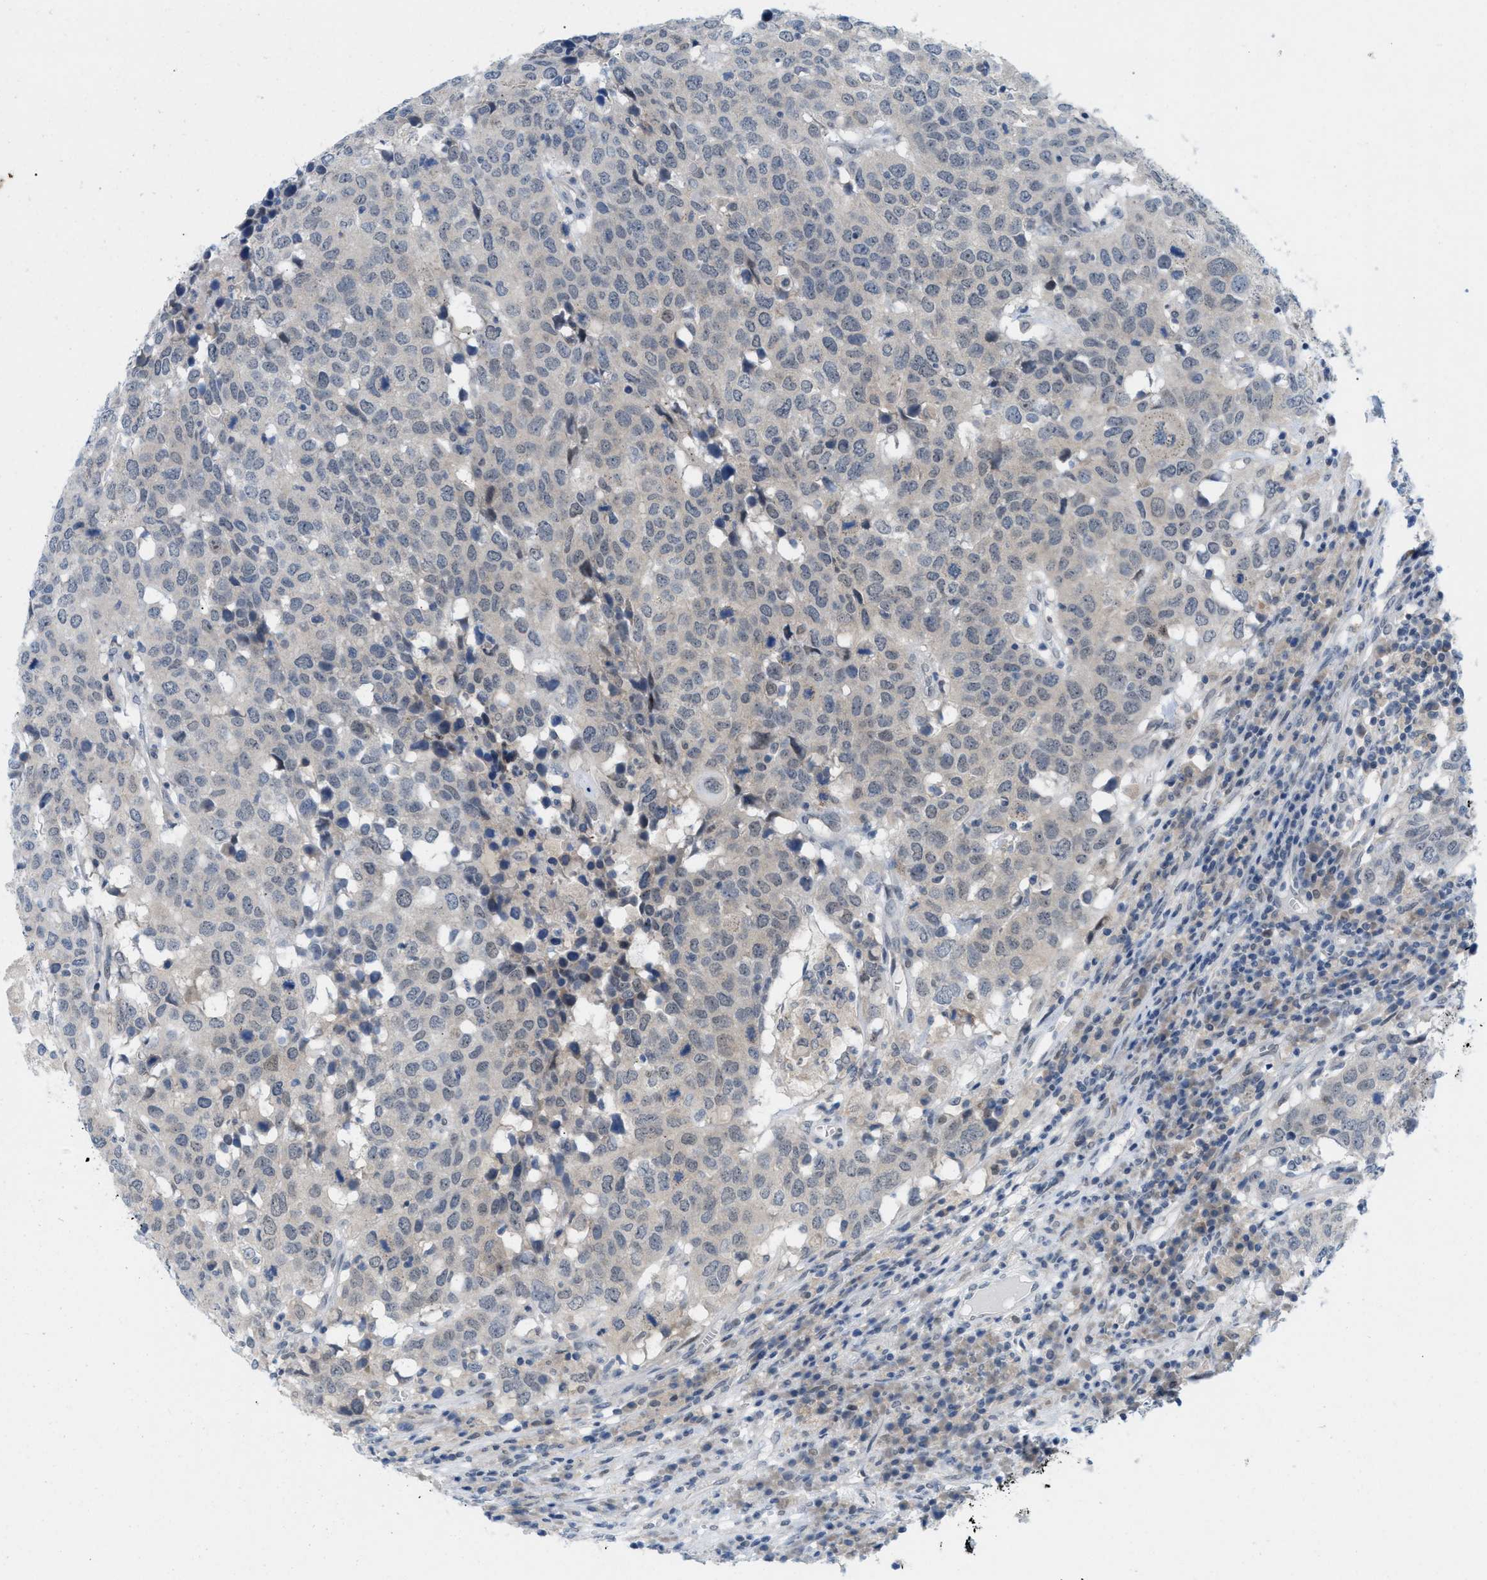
{"staining": {"intensity": "negative", "quantity": "none", "location": "none"}, "tissue": "head and neck cancer", "cell_type": "Tumor cells", "image_type": "cancer", "snomed": [{"axis": "morphology", "description": "Squamous cell carcinoma, NOS"}, {"axis": "topography", "description": "Head-Neck"}], "caption": "Immunohistochemical staining of squamous cell carcinoma (head and neck) reveals no significant staining in tumor cells.", "gene": "WIPI2", "patient": {"sex": "male", "age": 66}}